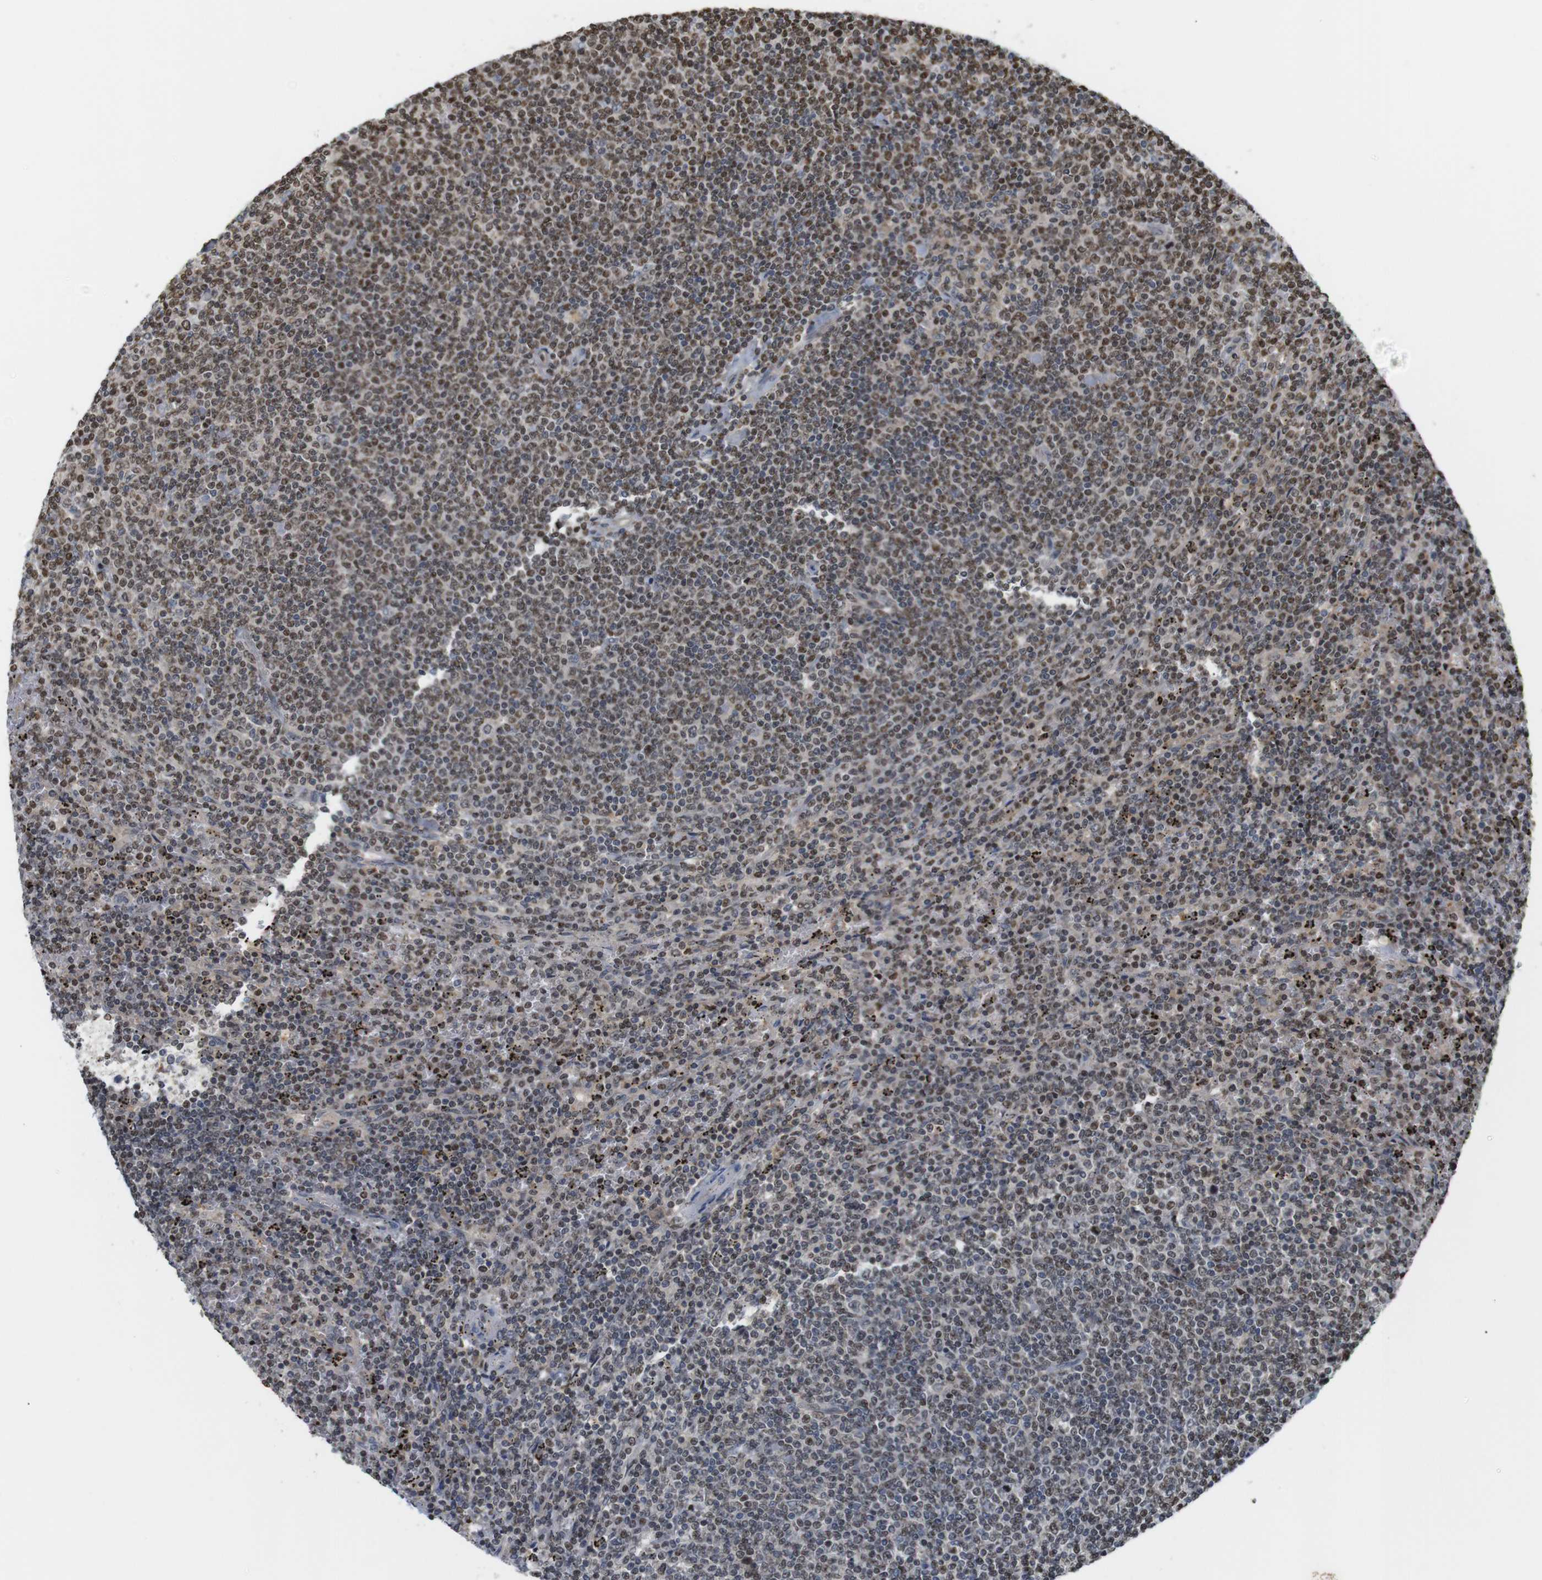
{"staining": {"intensity": "moderate", "quantity": "25%-75%", "location": "nuclear"}, "tissue": "lymphoma", "cell_type": "Tumor cells", "image_type": "cancer", "snomed": [{"axis": "morphology", "description": "Malignant lymphoma, non-Hodgkin's type, Low grade"}, {"axis": "topography", "description": "Spleen"}], "caption": "This micrograph demonstrates IHC staining of human malignant lymphoma, non-Hodgkin's type (low-grade), with medium moderate nuclear positivity in approximately 25%-75% of tumor cells.", "gene": "MBD1", "patient": {"sex": "female", "age": 50}}